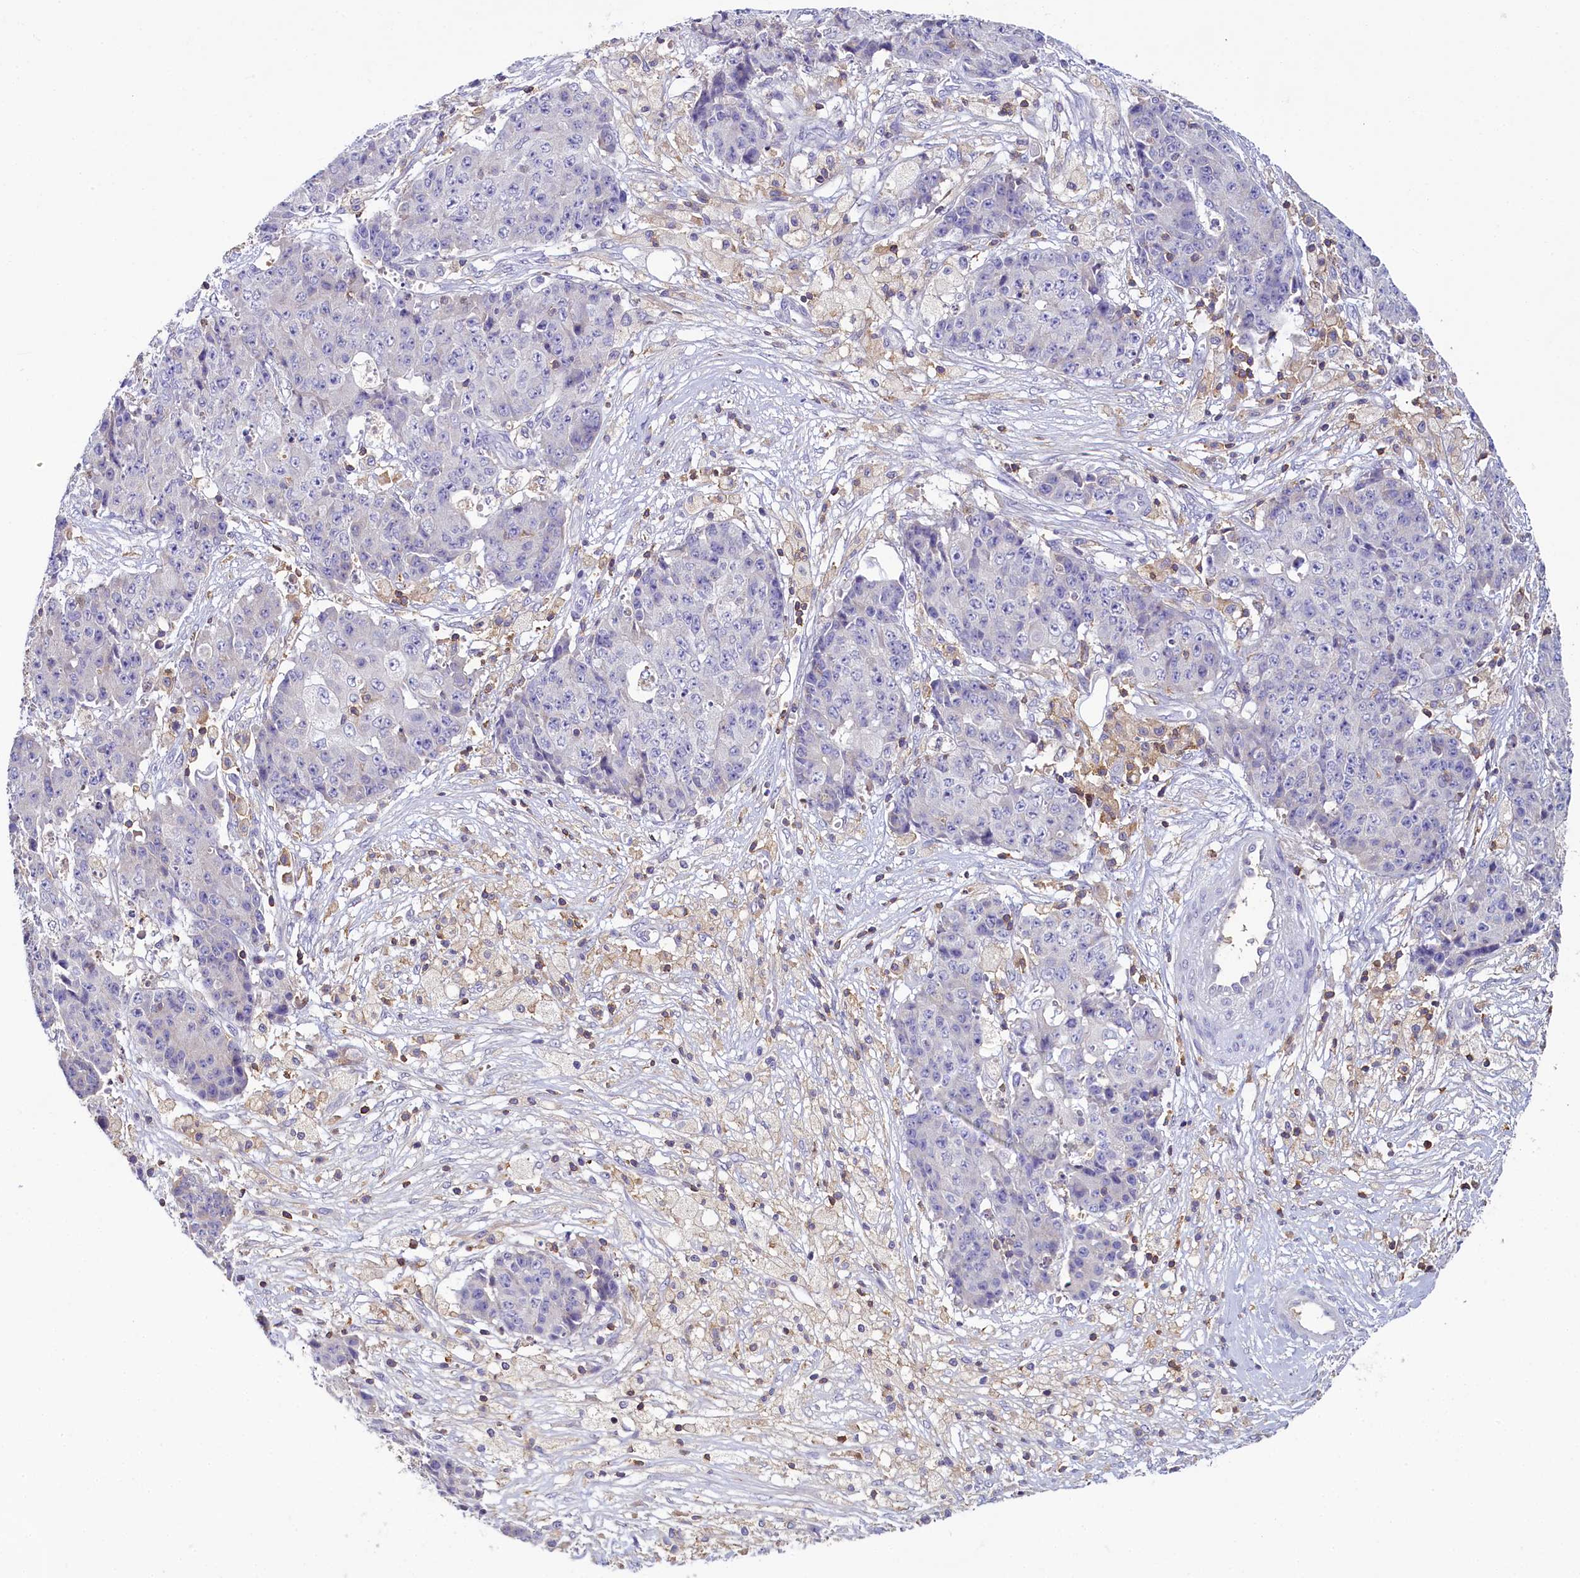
{"staining": {"intensity": "negative", "quantity": "none", "location": "none"}, "tissue": "ovarian cancer", "cell_type": "Tumor cells", "image_type": "cancer", "snomed": [{"axis": "morphology", "description": "Carcinoma, endometroid"}, {"axis": "topography", "description": "Ovary"}], "caption": "IHC of human ovarian cancer (endometroid carcinoma) displays no expression in tumor cells.", "gene": "FGFR2", "patient": {"sex": "female", "age": 42}}